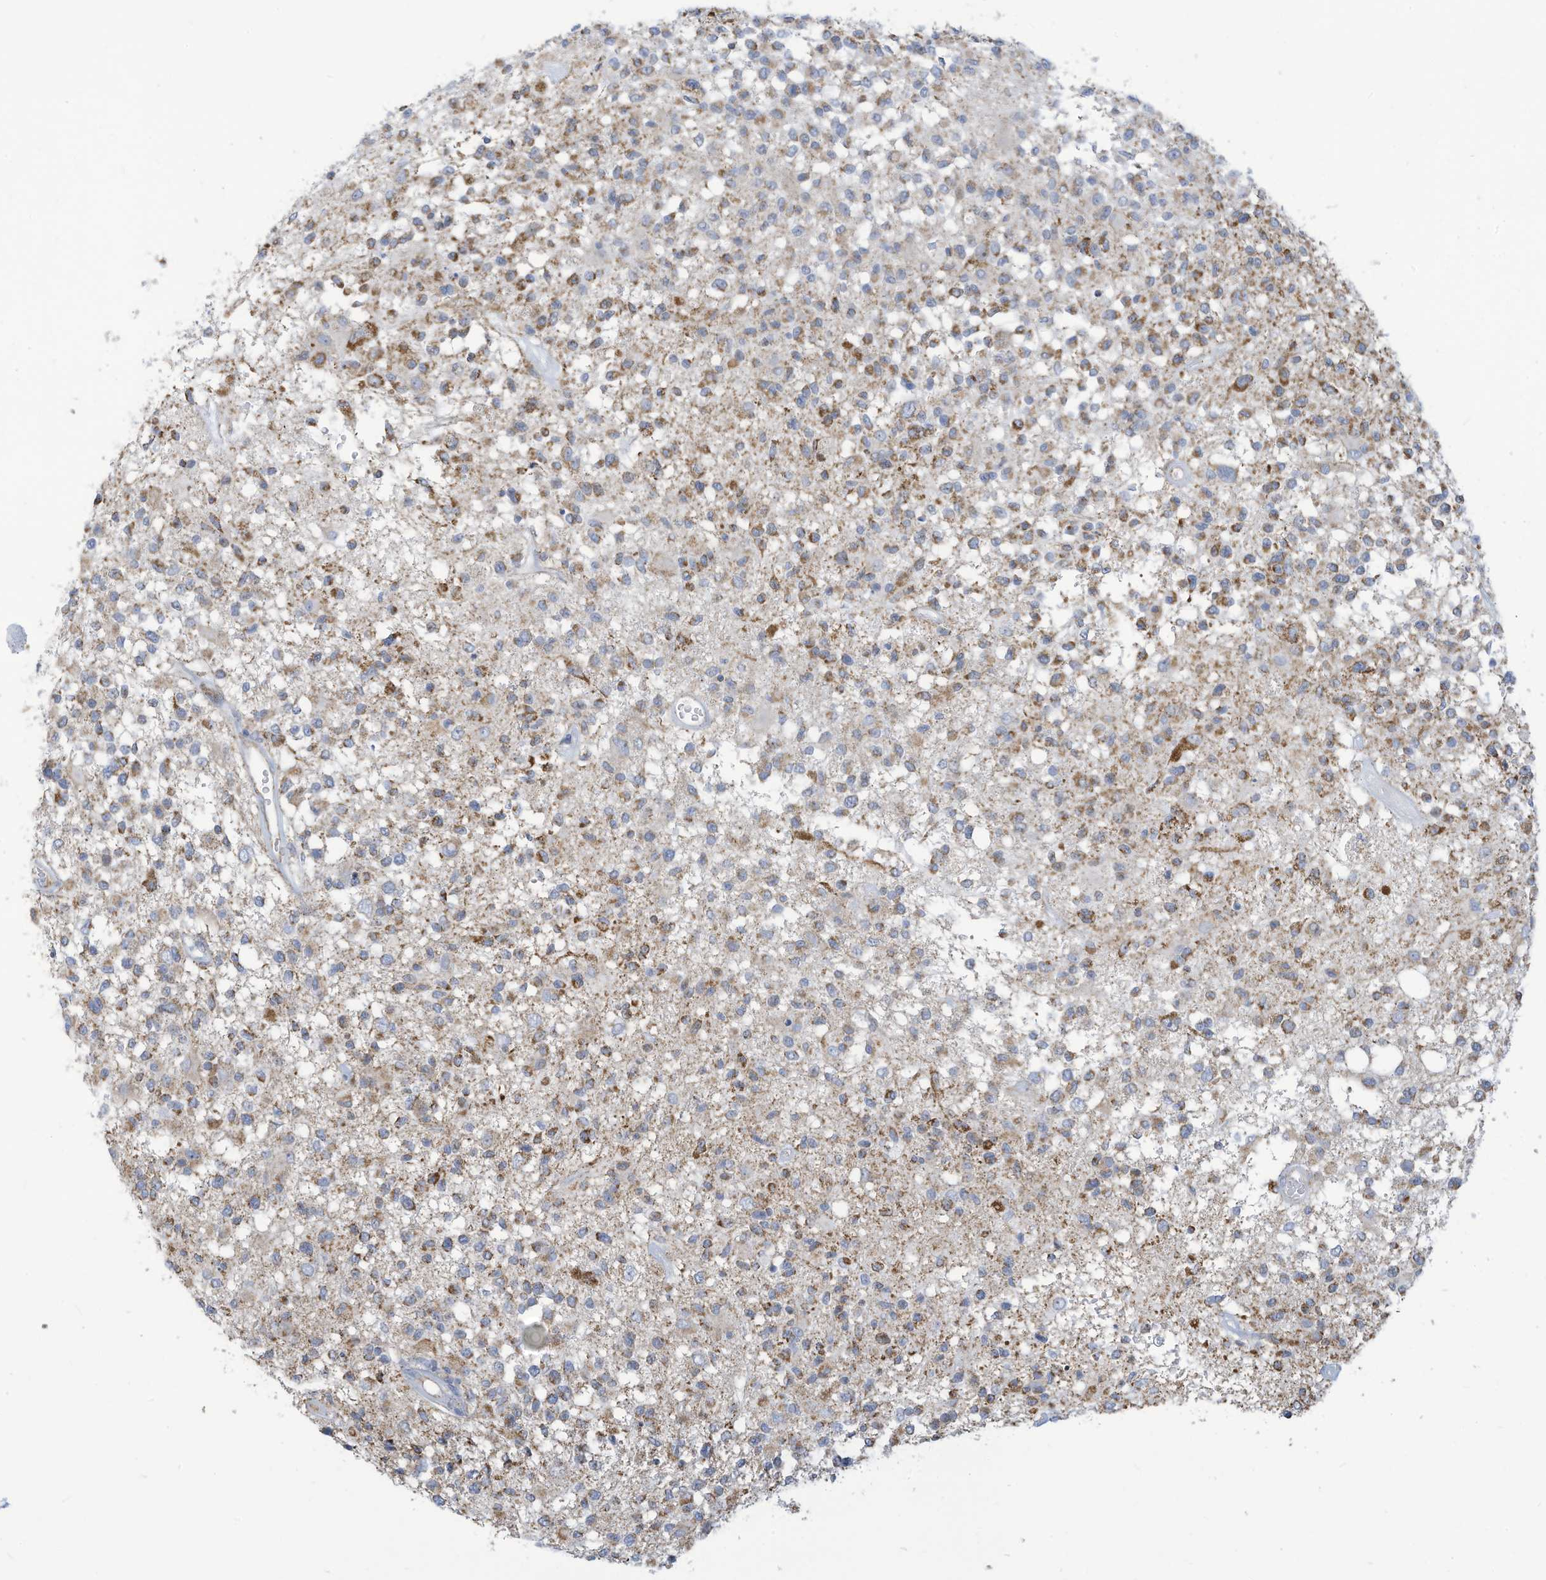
{"staining": {"intensity": "moderate", "quantity": "<25%", "location": "cytoplasmic/membranous"}, "tissue": "glioma", "cell_type": "Tumor cells", "image_type": "cancer", "snomed": [{"axis": "morphology", "description": "Glioma, malignant, High grade"}, {"axis": "morphology", "description": "Glioblastoma, NOS"}, {"axis": "topography", "description": "Brain"}], "caption": "Glioma was stained to show a protein in brown. There is low levels of moderate cytoplasmic/membranous expression in about <25% of tumor cells. Nuclei are stained in blue.", "gene": "NLN", "patient": {"sex": "male", "age": 60}}